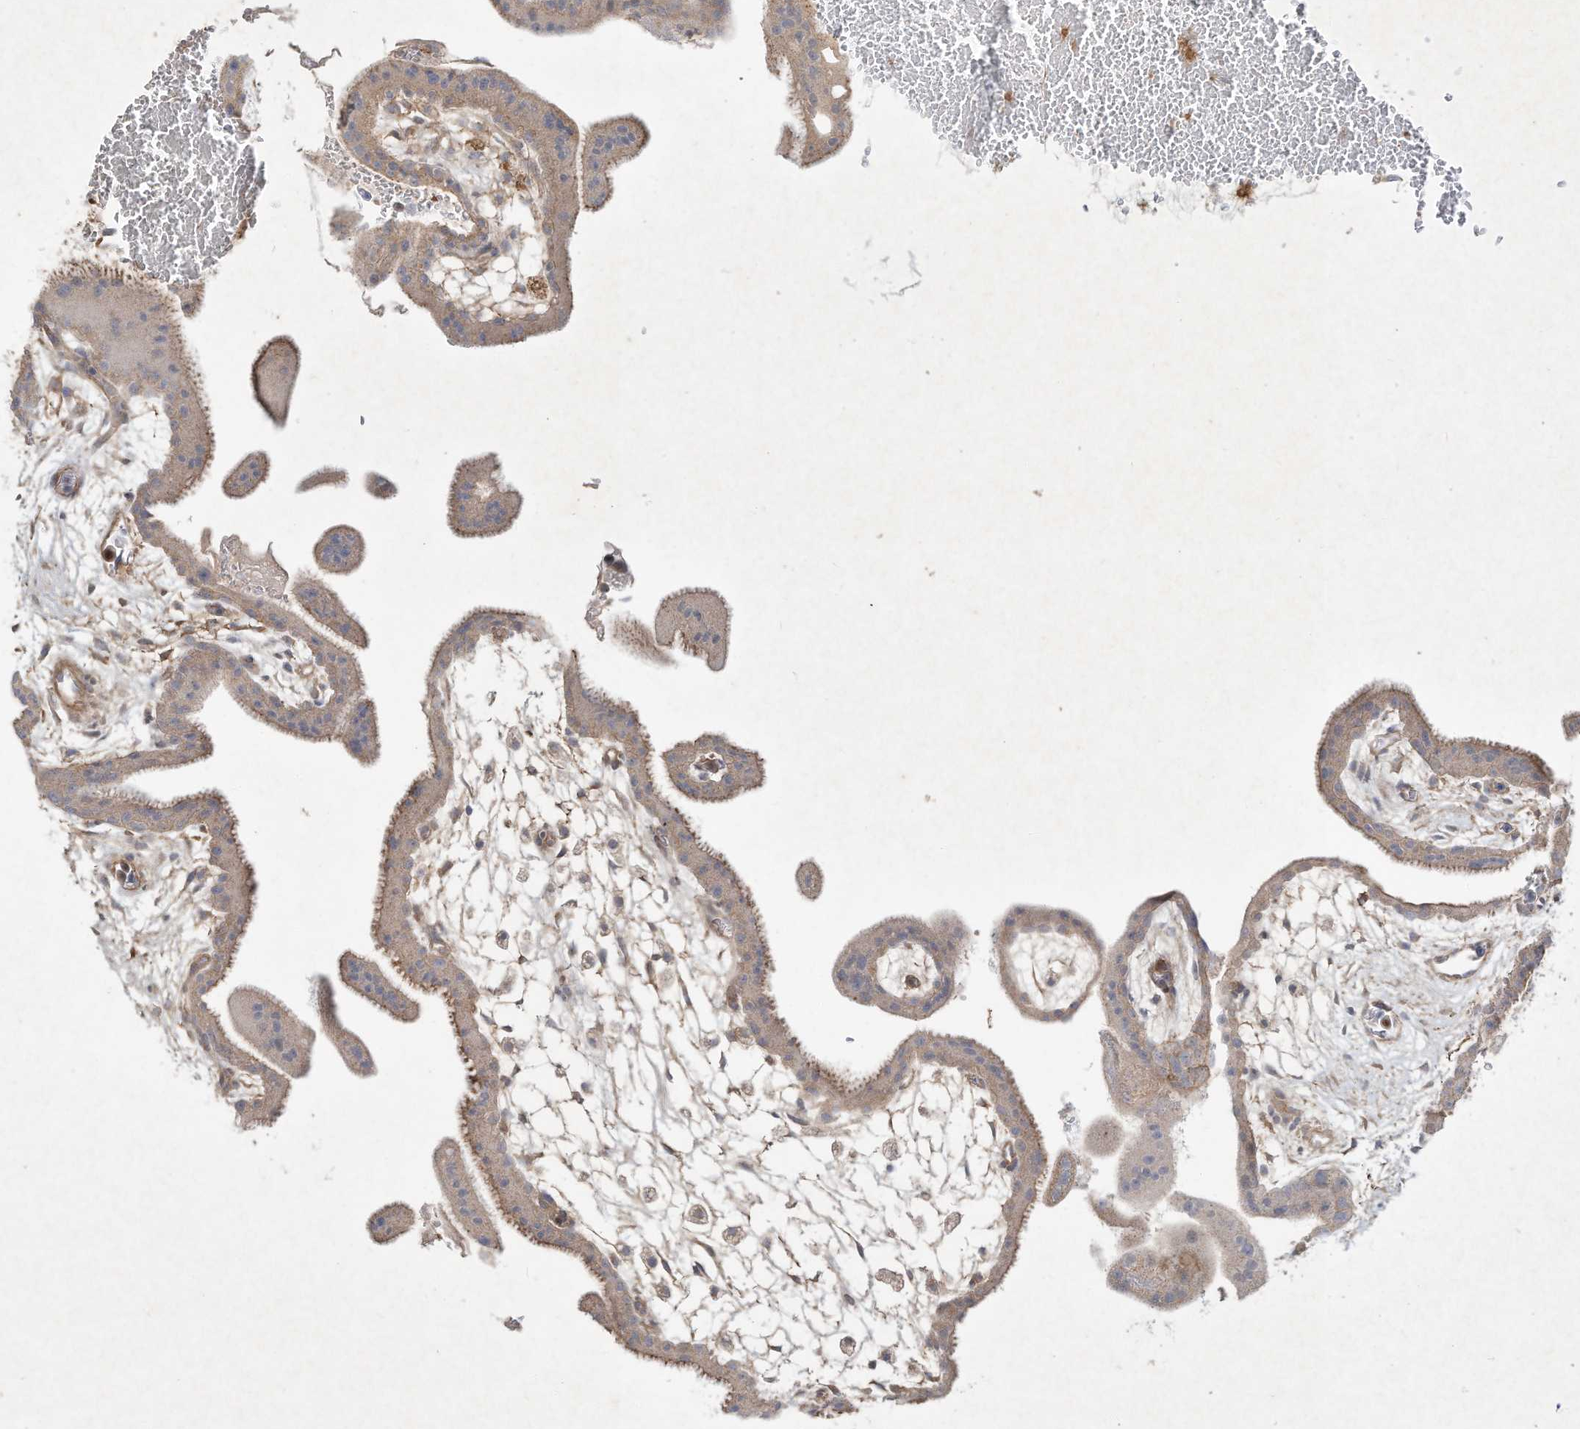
{"staining": {"intensity": "moderate", "quantity": ">75%", "location": "cytoplasmic/membranous"}, "tissue": "placenta", "cell_type": "Trophoblastic cells", "image_type": "normal", "snomed": [{"axis": "morphology", "description": "Normal tissue, NOS"}, {"axis": "topography", "description": "Placenta"}], "caption": "Placenta stained with a brown dye shows moderate cytoplasmic/membranous positive staining in approximately >75% of trophoblastic cells.", "gene": "HTR5A", "patient": {"sex": "female", "age": 35}}